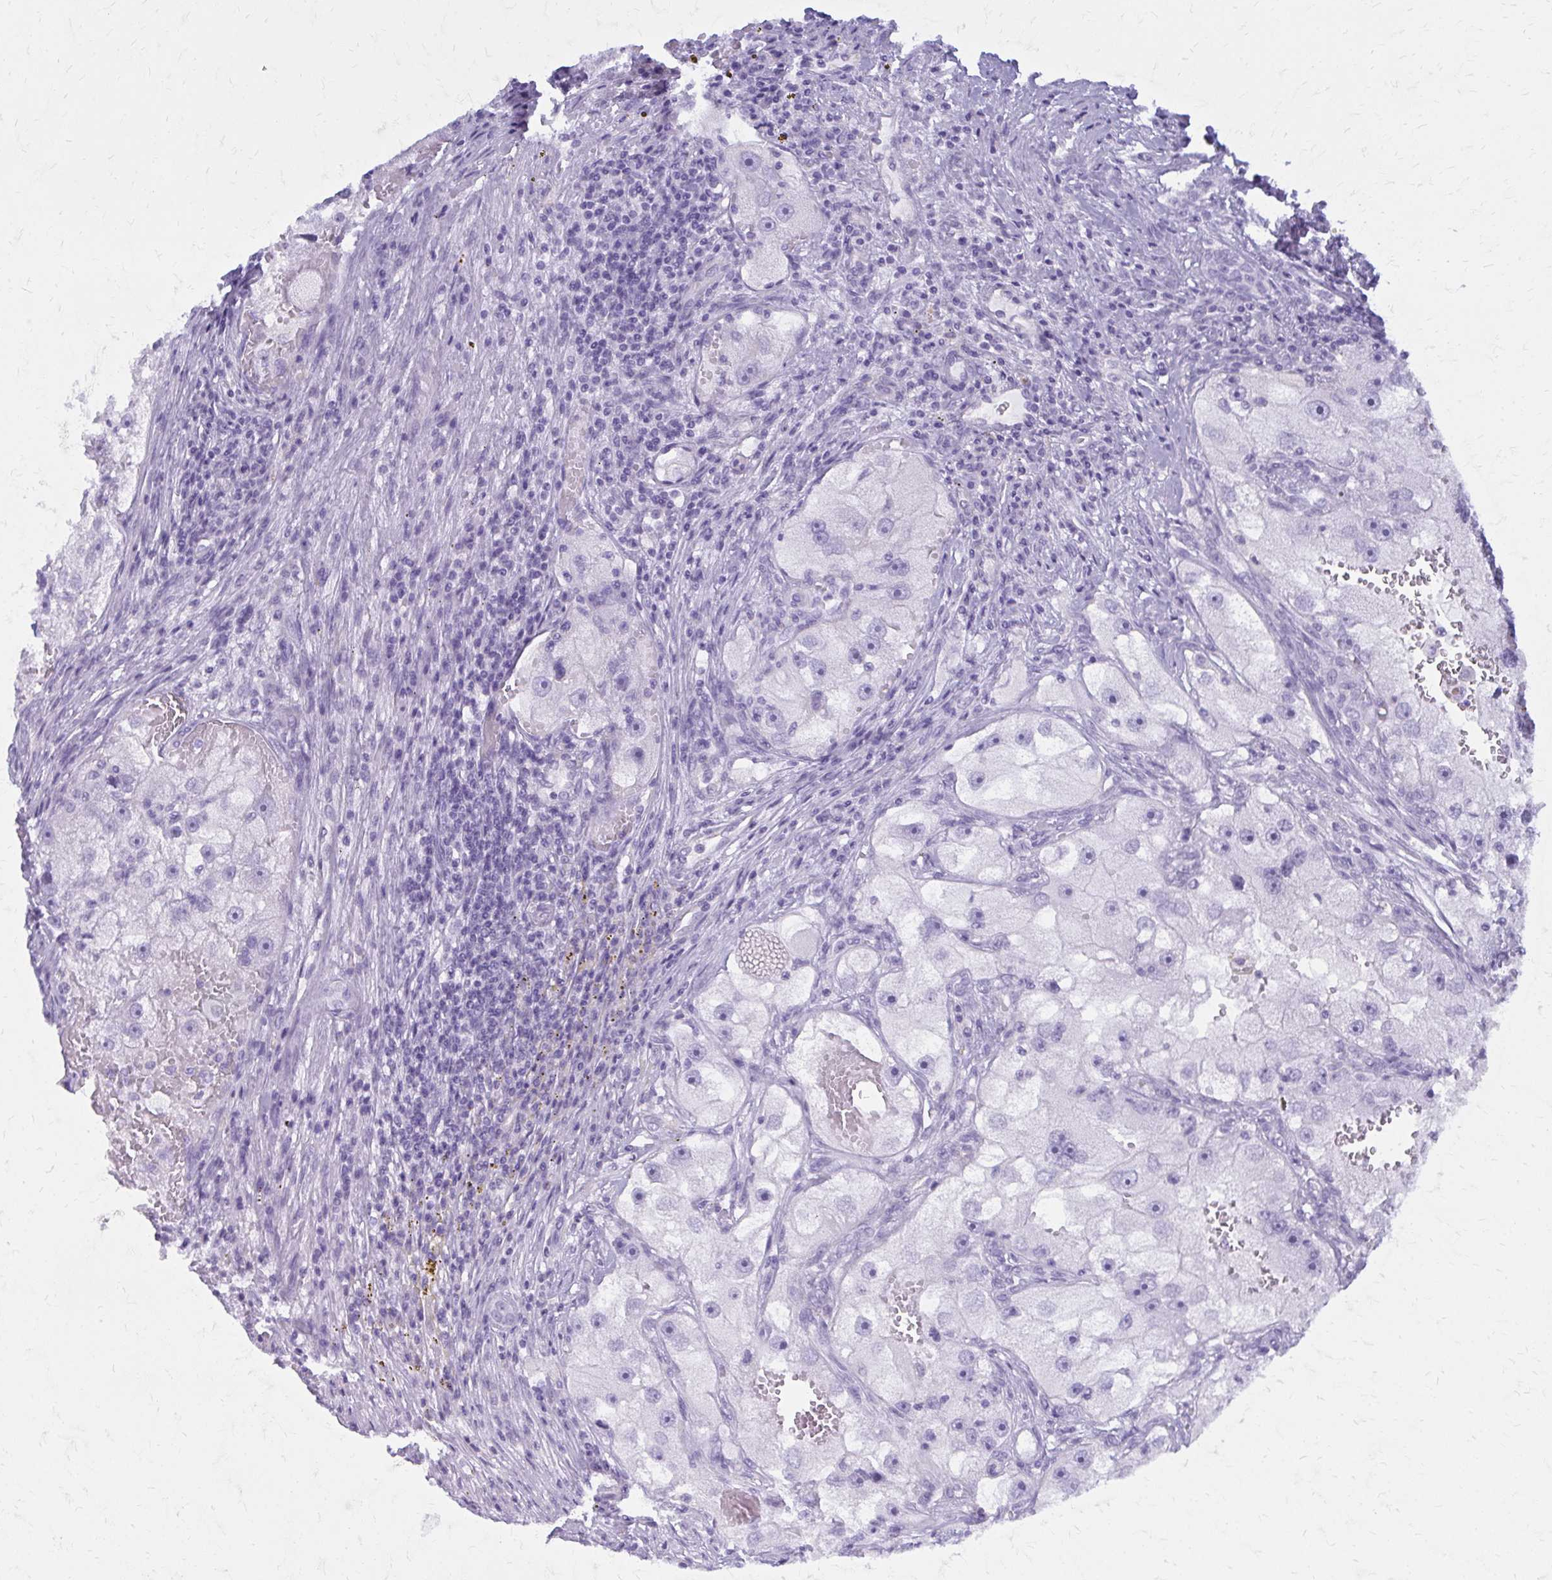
{"staining": {"intensity": "negative", "quantity": "none", "location": "none"}, "tissue": "renal cancer", "cell_type": "Tumor cells", "image_type": "cancer", "snomed": [{"axis": "morphology", "description": "Adenocarcinoma, NOS"}, {"axis": "topography", "description": "Kidney"}], "caption": "This is an IHC photomicrograph of renal cancer. There is no expression in tumor cells.", "gene": "GFAP", "patient": {"sex": "male", "age": 63}}